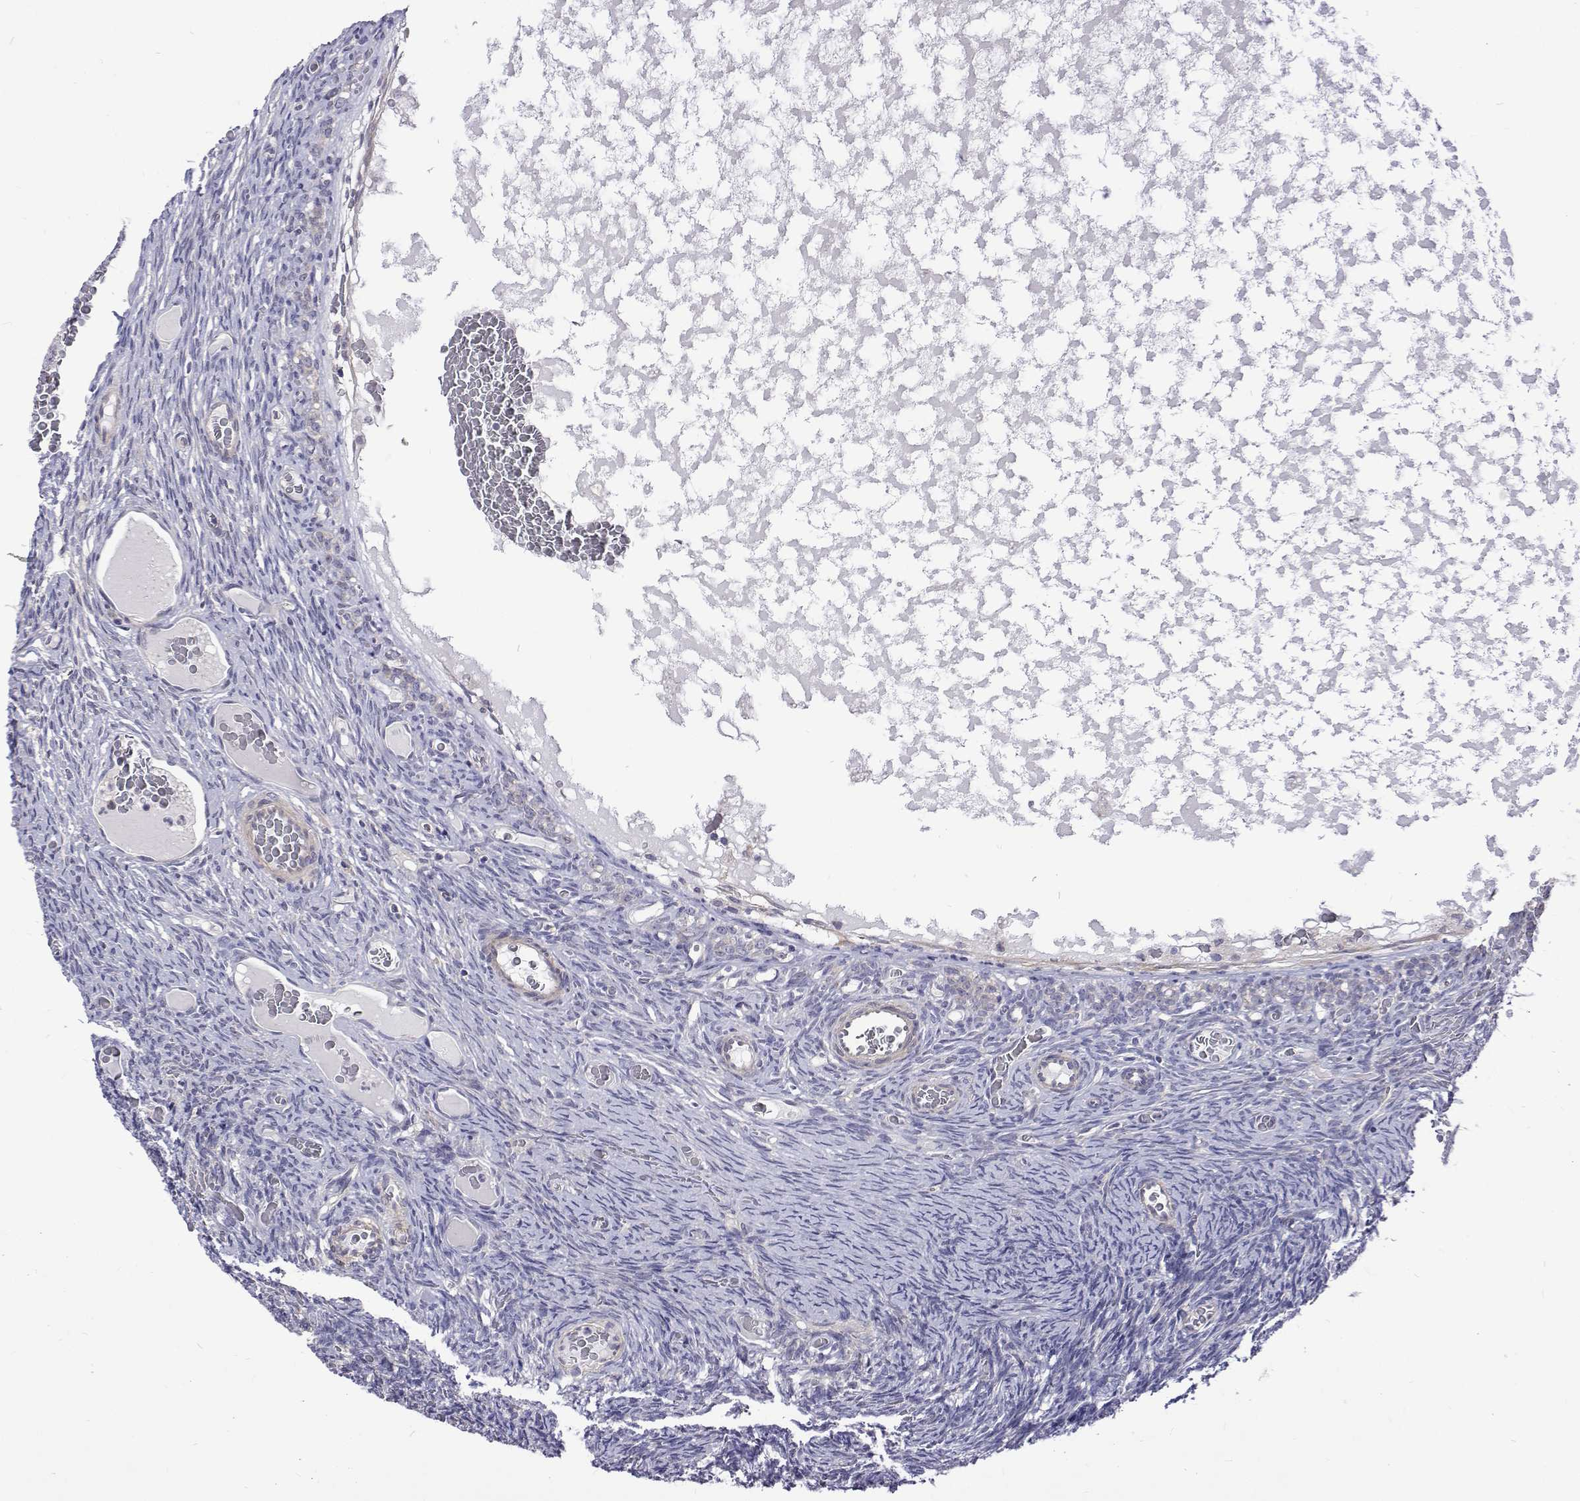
{"staining": {"intensity": "negative", "quantity": "none", "location": "none"}, "tissue": "ovary", "cell_type": "Ovarian stroma cells", "image_type": "normal", "snomed": [{"axis": "morphology", "description": "Normal tissue, NOS"}, {"axis": "topography", "description": "Ovary"}], "caption": "Human ovary stained for a protein using IHC demonstrates no positivity in ovarian stroma cells.", "gene": "PADI1", "patient": {"sex": "female", "age": 34}}